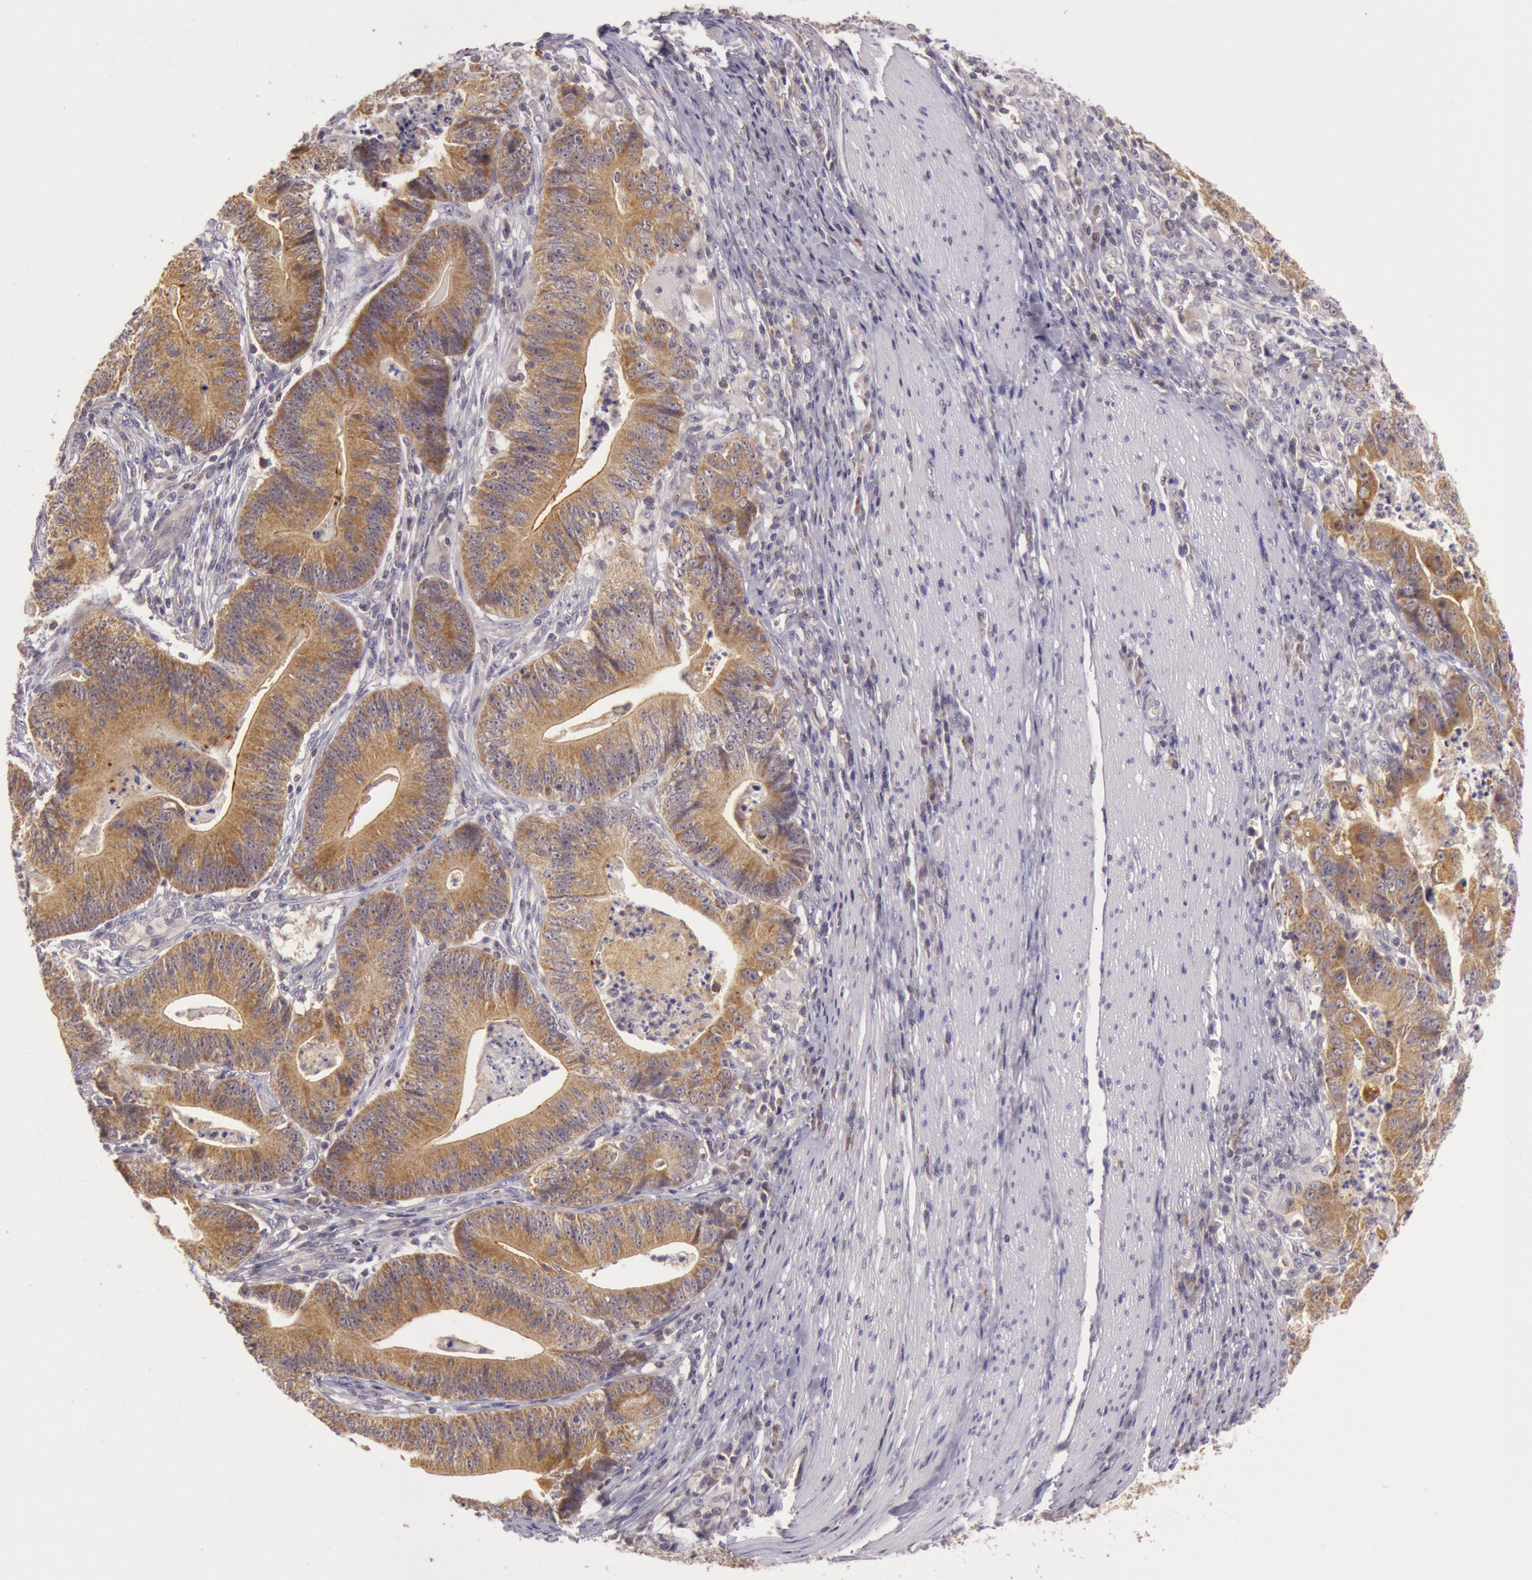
{"staining": {"intensity": "strong", "quantity": ">75%", "location": "cytoplasmic/membranous"}, "tissue": "stomach cancer", "cell_type": "Tumor cells", "image_type": "cancer", "snomed": [{"axis": "morphology", "description": "Adenocarcinoma, NOS"}, {"axis": "topography", "description": "Stomach, lower"}], "caption": "A brown stain shows strong cytoplasmic/membranous staining of a protein in human stomach adenocarcinoma tumor cells.", "gene": "CDK16", "patient": {"sex": "female", "age": 86}}